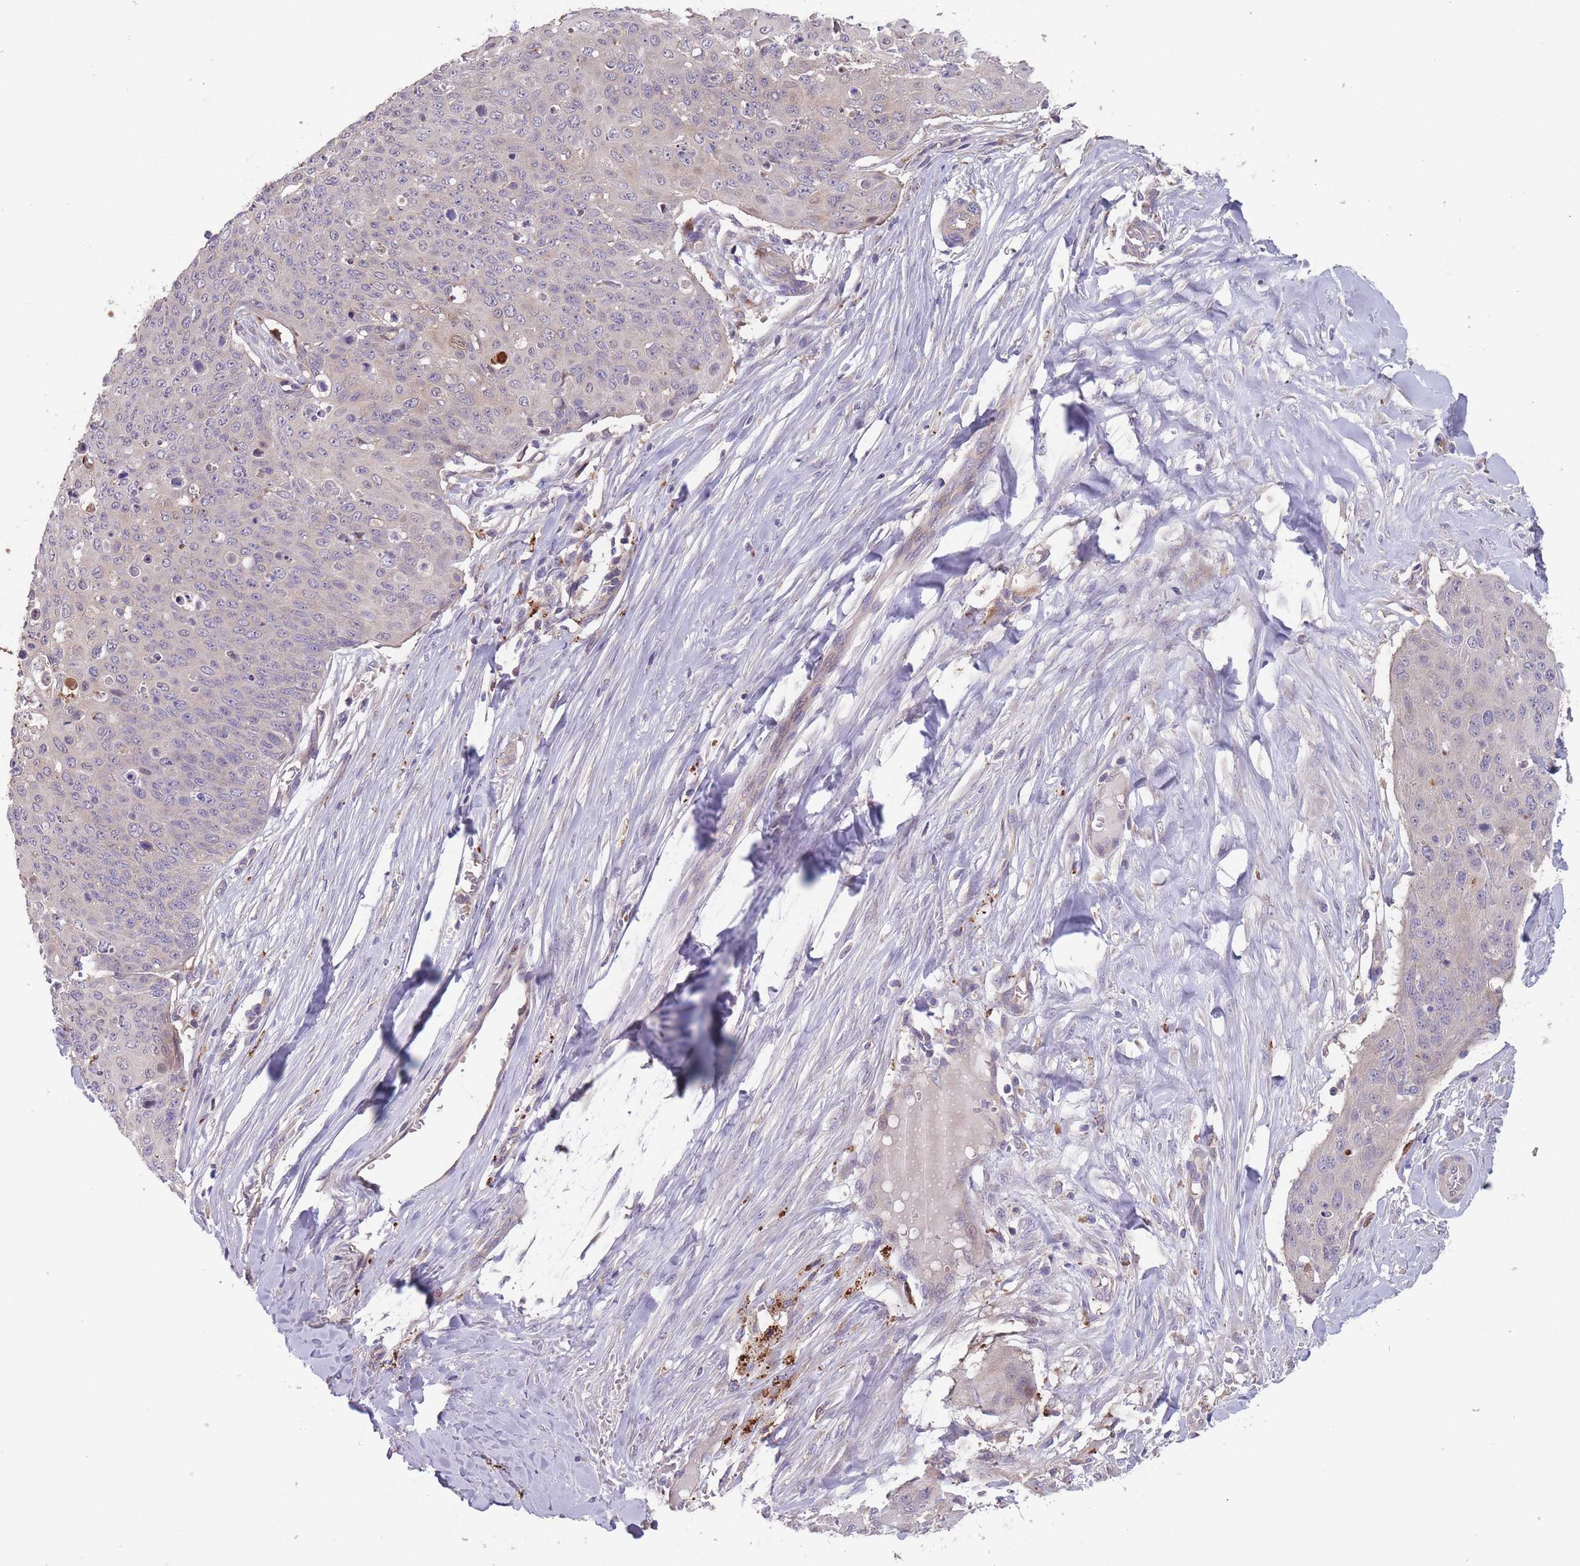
{"staining": {"intensity": "negative", "quantity": "none", "location": "none"}, "tissue": "skin cancer", "cell_type": "Tumor cells", "image_type": "cancer", "snomed": [{"axis": "morphology", "description": "Squamous cell carcinoma, NOS"}, {"axis": "topography", "description": "Skin"}, {"axis": "topography", "description": "Vulva"}], "caption": "DAB (3,3'-diaminobenzidine) immunohistochemical staining of skin cancer exhibits no significant expression in tumor cells.", "gene": "ITPKC", "patient": {"sex": "female", "age": 85}}